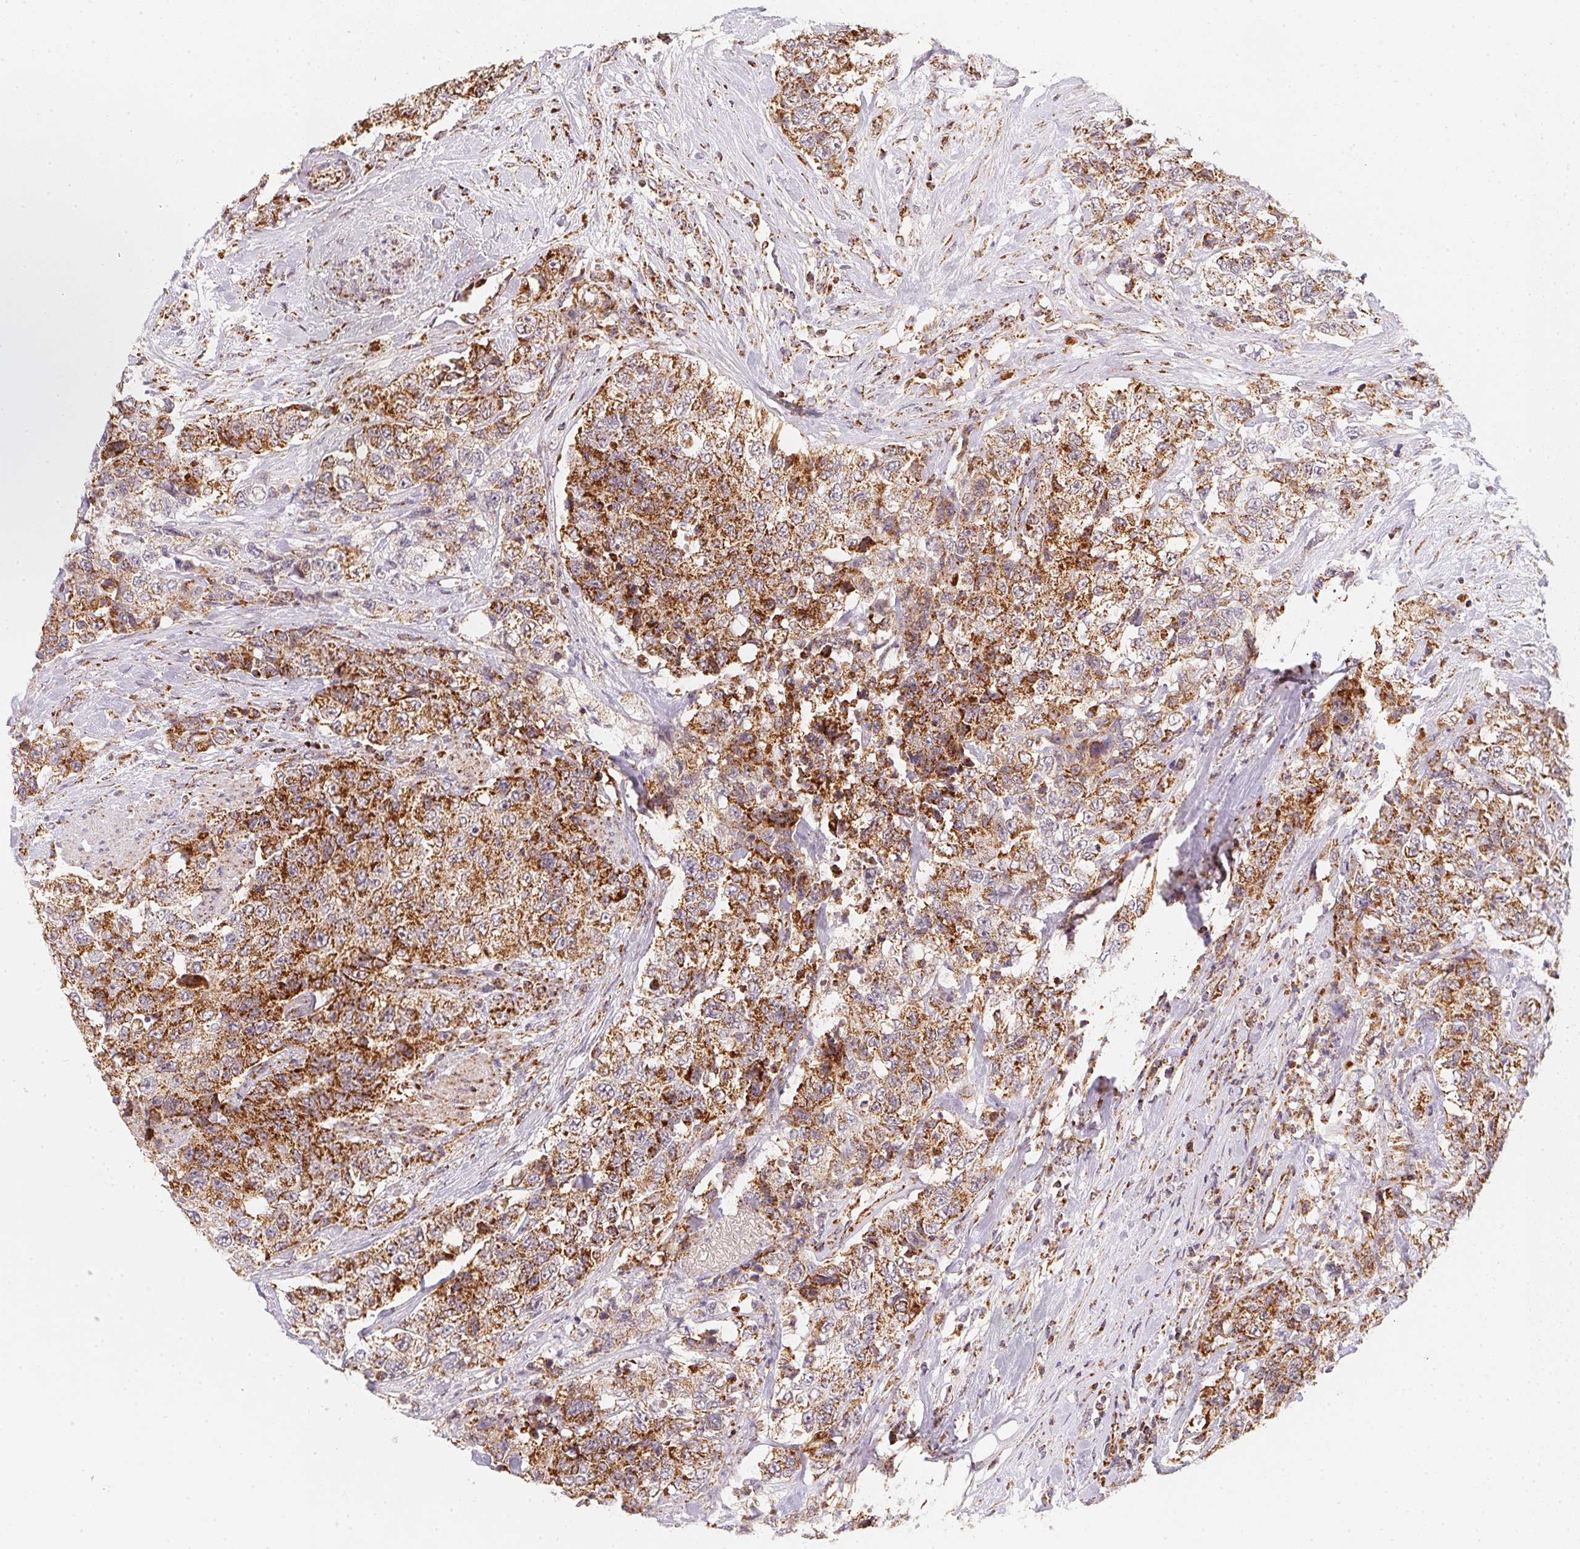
{"staining": {"intensity": "moderate", "quantity": ">75%", "location": "cytoplasmic/membranous"}, "tissue": "urothelial cancer", "cell_type": "Tumor cells", "image_type": "cancer", "snomed": [{"axis": "morphology", "description": "Urothelial carcinoma, High grade"}, {"axis": "topography", "description": "Urinary bladder"}], "caption": "The photomicrograph exhibits a brown stain indicating the presence of a protein in the cytoplasmic/membranous of tumor cells in urothelial cancer.", "gene": "NDUFS6", "patient": {"sex": "female", "age": 78}}